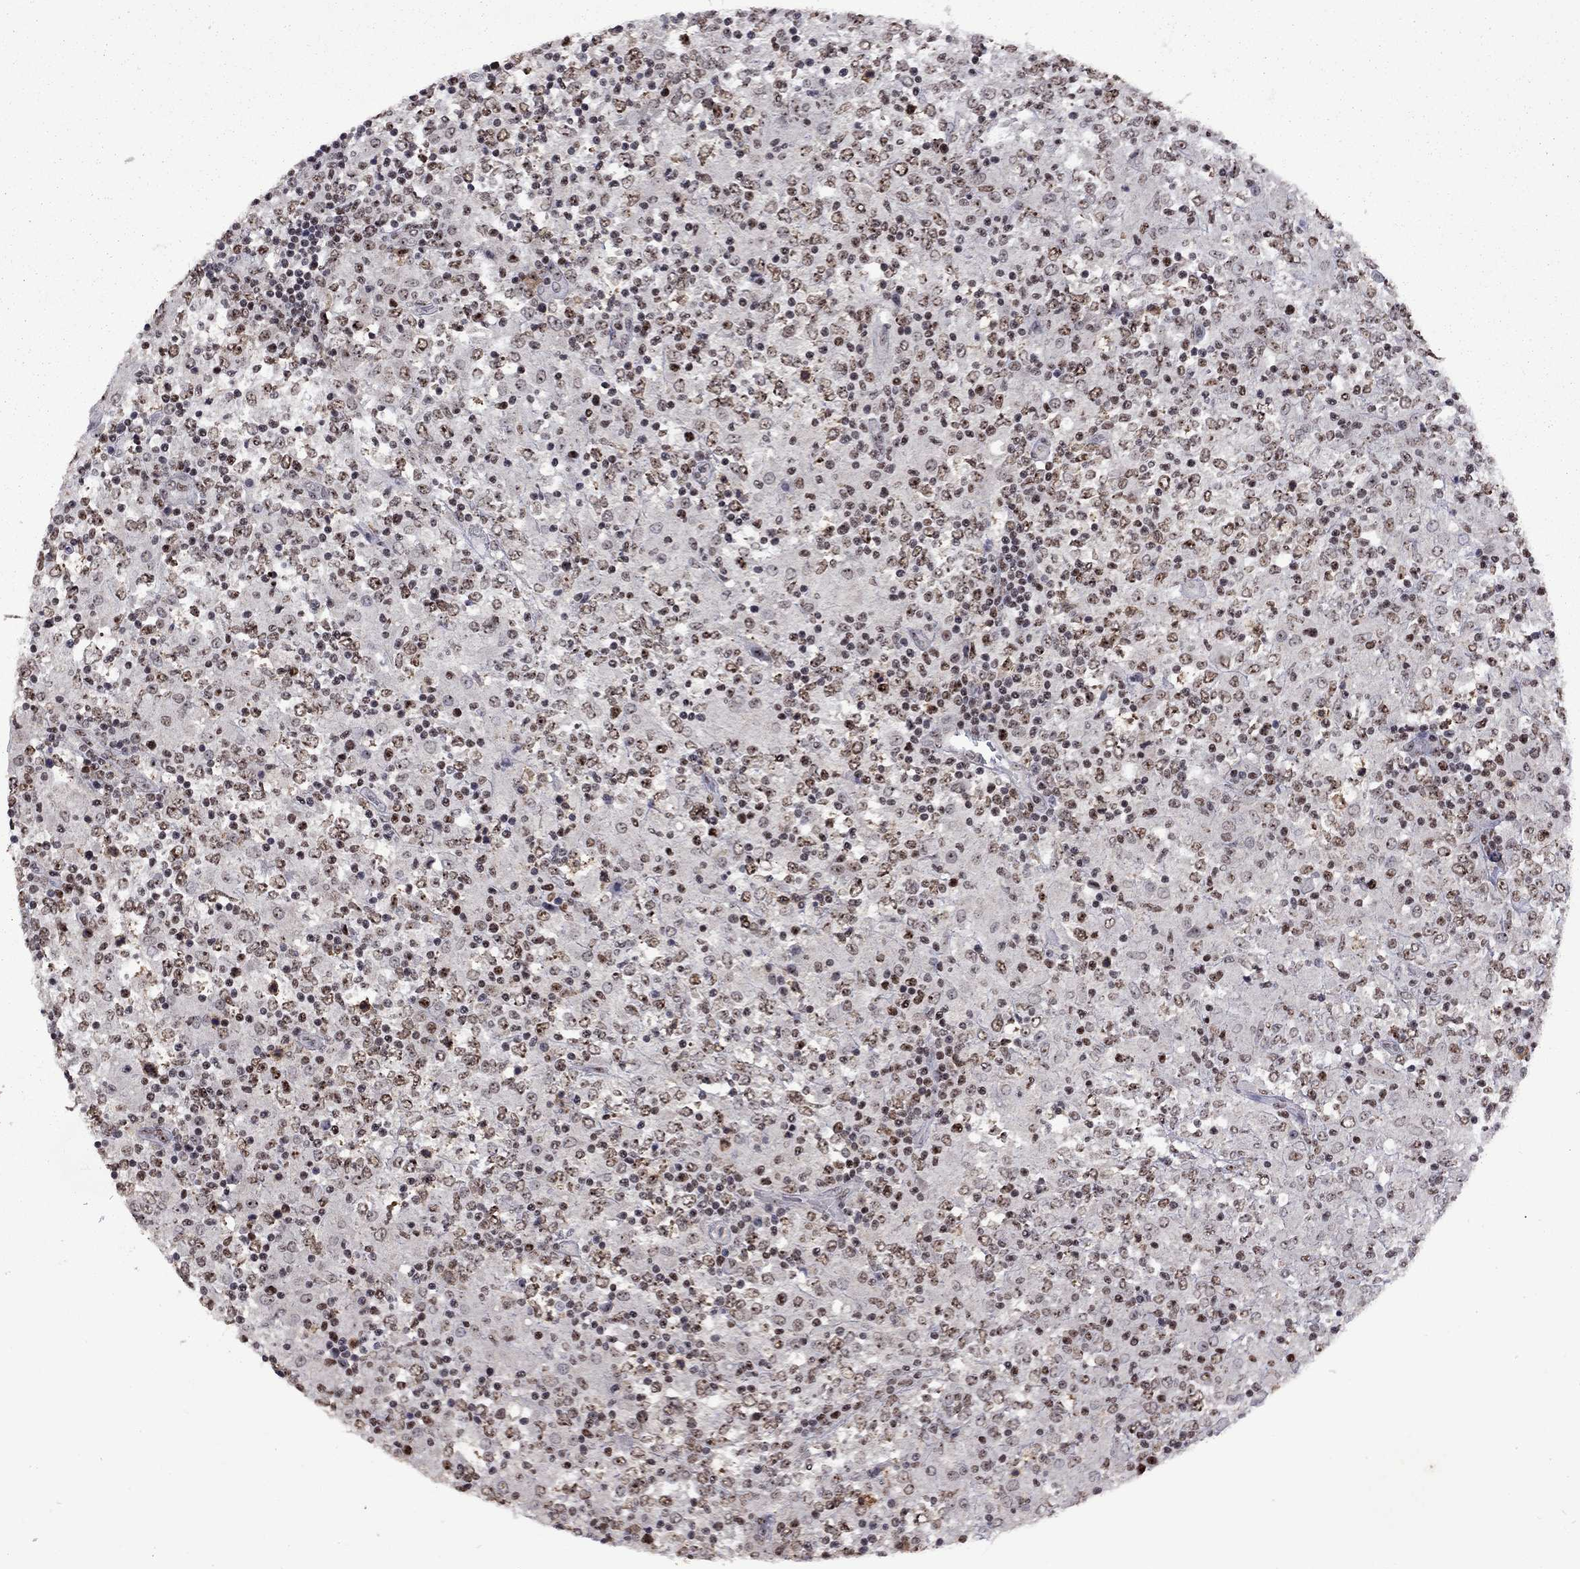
{"staining": {"intensity": "moderate", "quantity": ">75%", "location": "nuclear"}, "tissue": "lymphoma", "cell_type": "Tumor cells", "image_type": "cancer", "snomed": [{"axis": "morphology", "description": "Malignant lymphoma, non-Hodgkin's type, High grade"}, {"axis": "topography", "description": "Lymph node"}], "caption": "IHC (DAB) staining of human malignant lymphoma, non-Hodgkin's type (high-grade) exhibits moderate nuclear protein expression in about >75% of tumor cells.", "gene": "SPOUT1", "patient": {"sex": "female", "age": 84}}